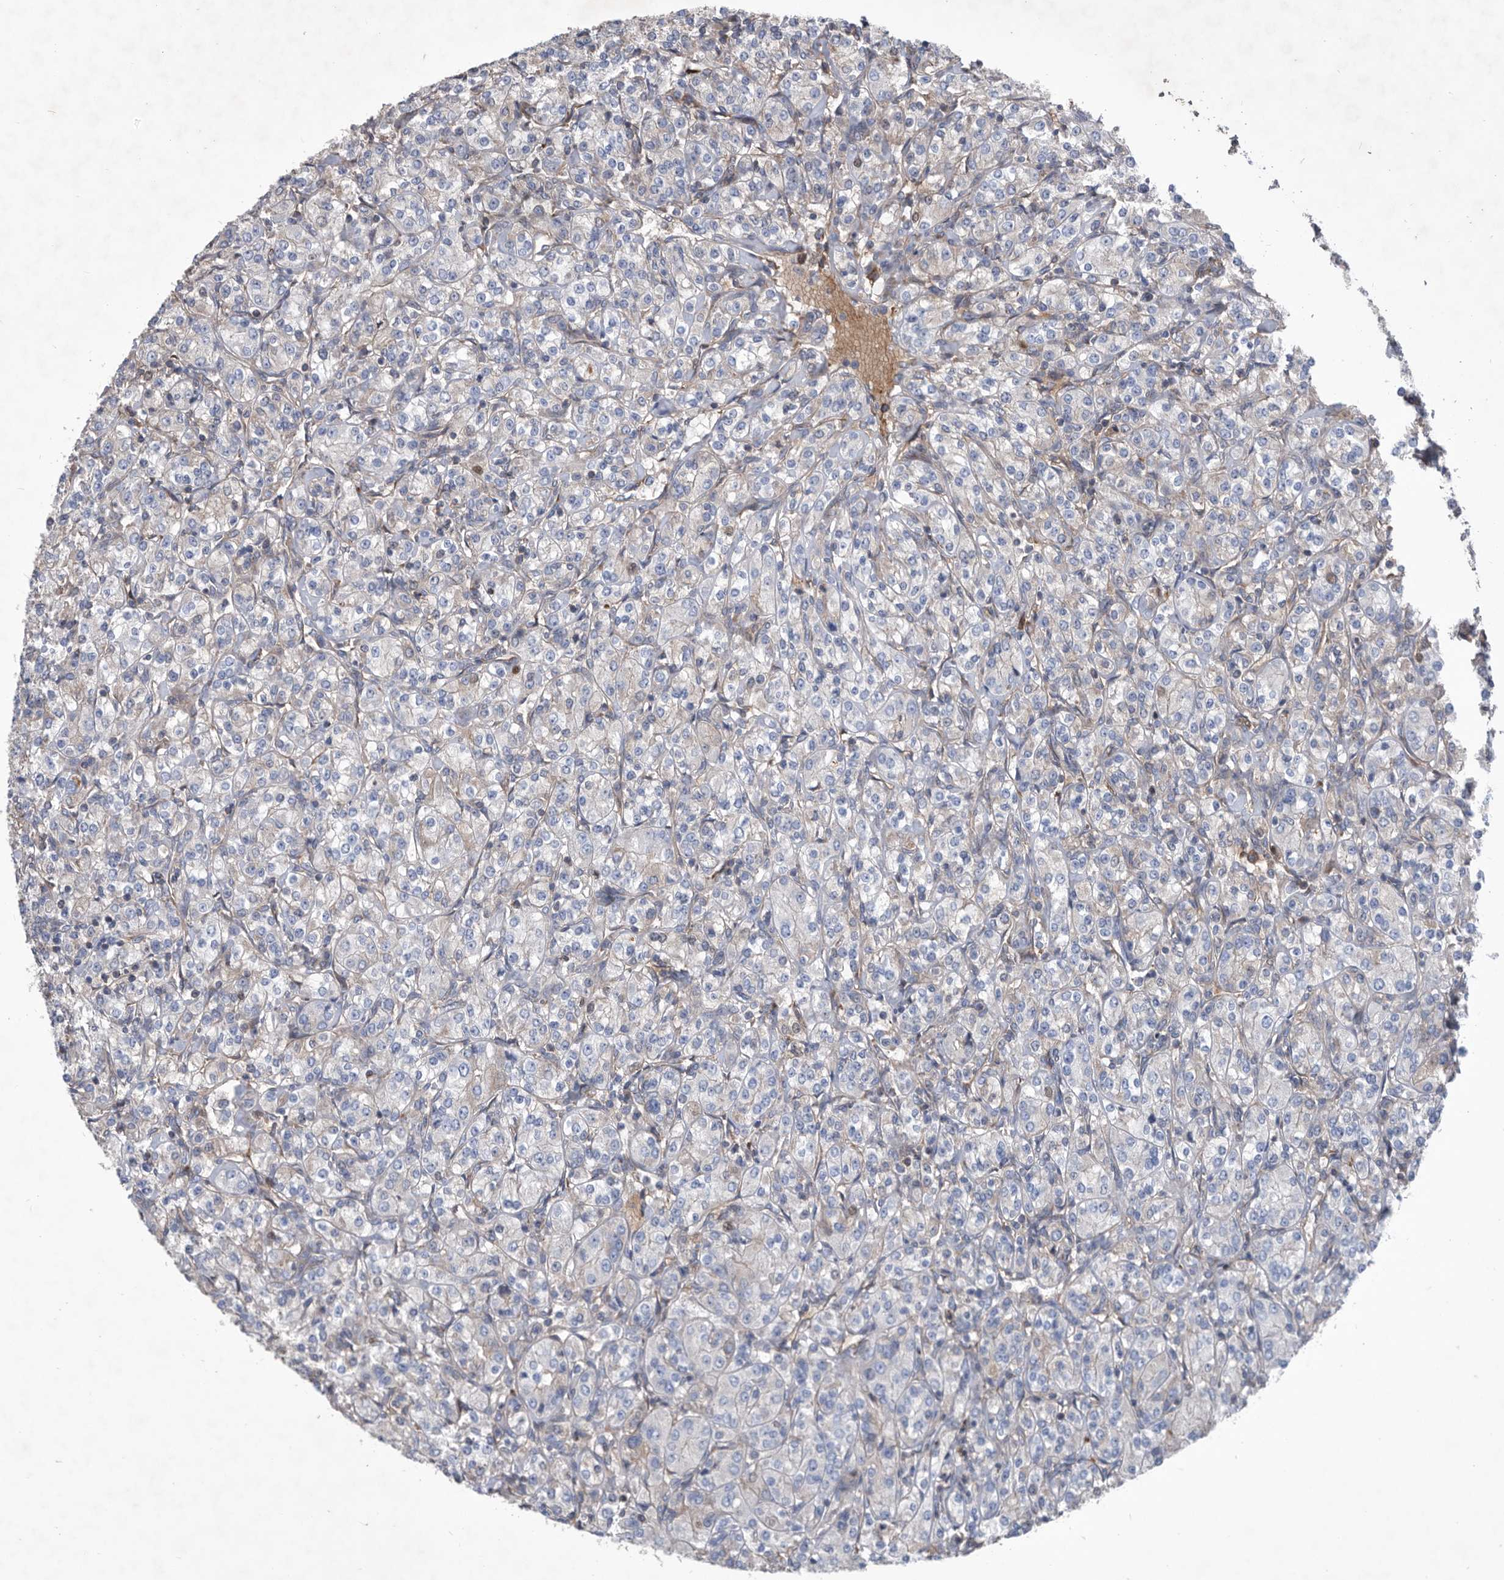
{"staining": {"intensity": "negative", "quantity": "none", "location": "none"}, "tissue": "renal cancer", "cell_type": "Tumor cells", "image_type": "cancer", "snomed": [{"axis": "morphology", "description": "Adenocarcinoma, NOS"}, {"axis": "topography", "description": "Kidney"}], "caption": "Tumor cells are negative for protein expression in human renal cancer (adenocarcinoma).", "gene": "ATP13A3", "patient": {"sex": "male", "age": 77}}